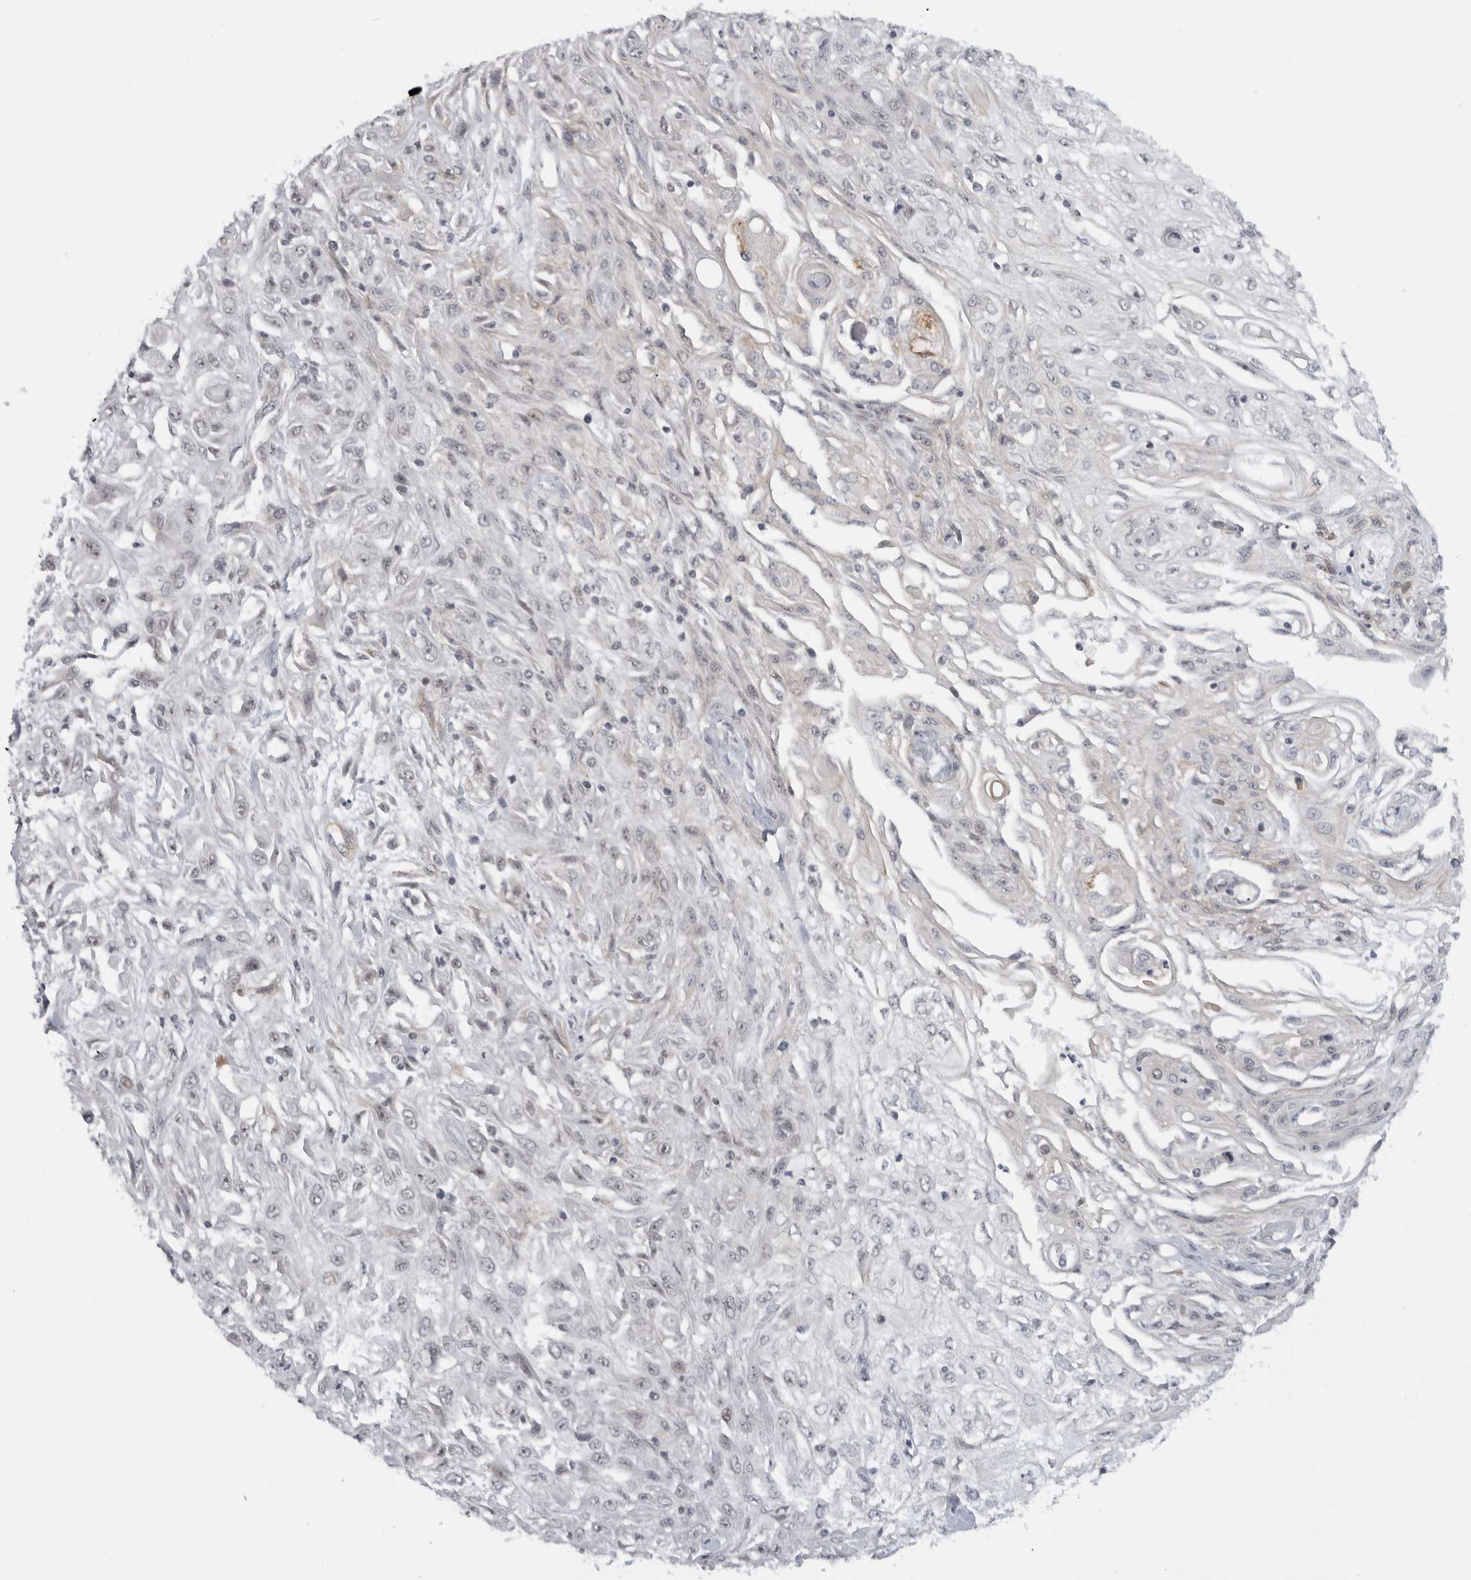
{"staining": {"intensity": "negative", "quantity": "none", "location": "none"}, "tissue": "skin cancer", "cell_type": "Tumor cells", "image_type": "cancer", "snomed": [{"axis": "morphology", "description": "Squamous cell carcinoma, NOS"}, {"axis": "morphology", "description": "Squamous cell carcinoma, metastatic, NOS"}, {"axis": "topography", "description": "Skin"}, {"axis": "topography", "description": "Lymph node"}], "caption": "High power microscopy histopathology image of an immunohistochemistry (IHC) photomicrograph of skin cancer, revealing no significant expression in tumor cells.", "gene": "CEP295NL", "patient": {"sex": "male", "age": 75}}